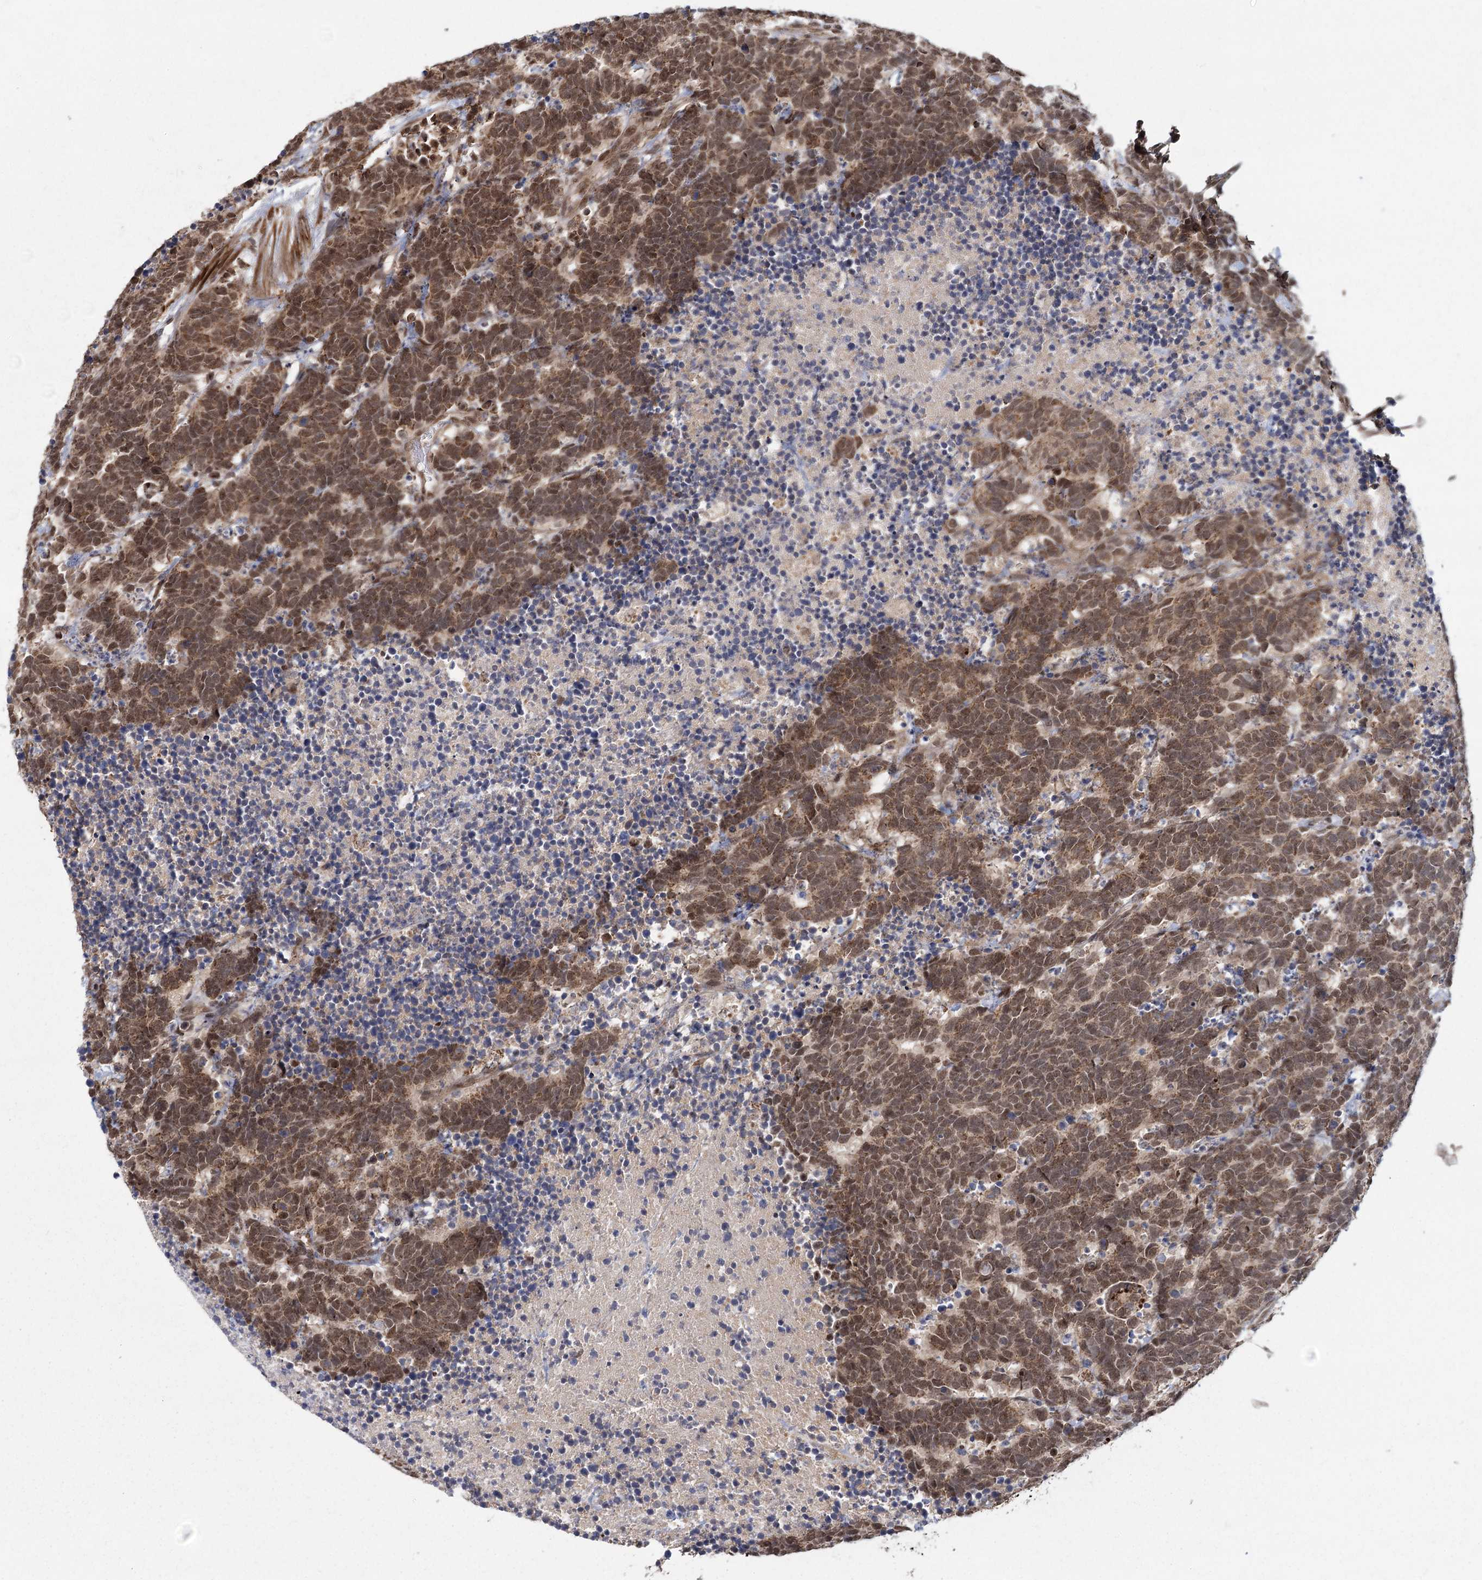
{"staining": {"intensity": "moderate", "quantity": ">75%", "location": "cytoplasmic/membranous,nuclear"}, "tissue": "carcinoid", "cell_type": "Tumor cells", "image_type": "cancer", "snomed": [{"axis": "morphology", "description": "Carcinoma, NOS"}, {"axis": "morphology", "description": "Carcinoid, malignant, NOS"}, {"axis": "topography", "description": "Urinary bladder"}], "caption": "Carcinoma stained with DAB IHC displays medium levels of moderate cytoplasmic/membranous and nuclear staining in approximately >75% of tumor cells. Using DAB (3,3'-diaminobenzidine) (brown) and hematoxylin (blue) stains, captured at high magnification using brightfield microscopy.", "gene": "ZCCHC24", "patient": {"sex": "male", "age": 57}}